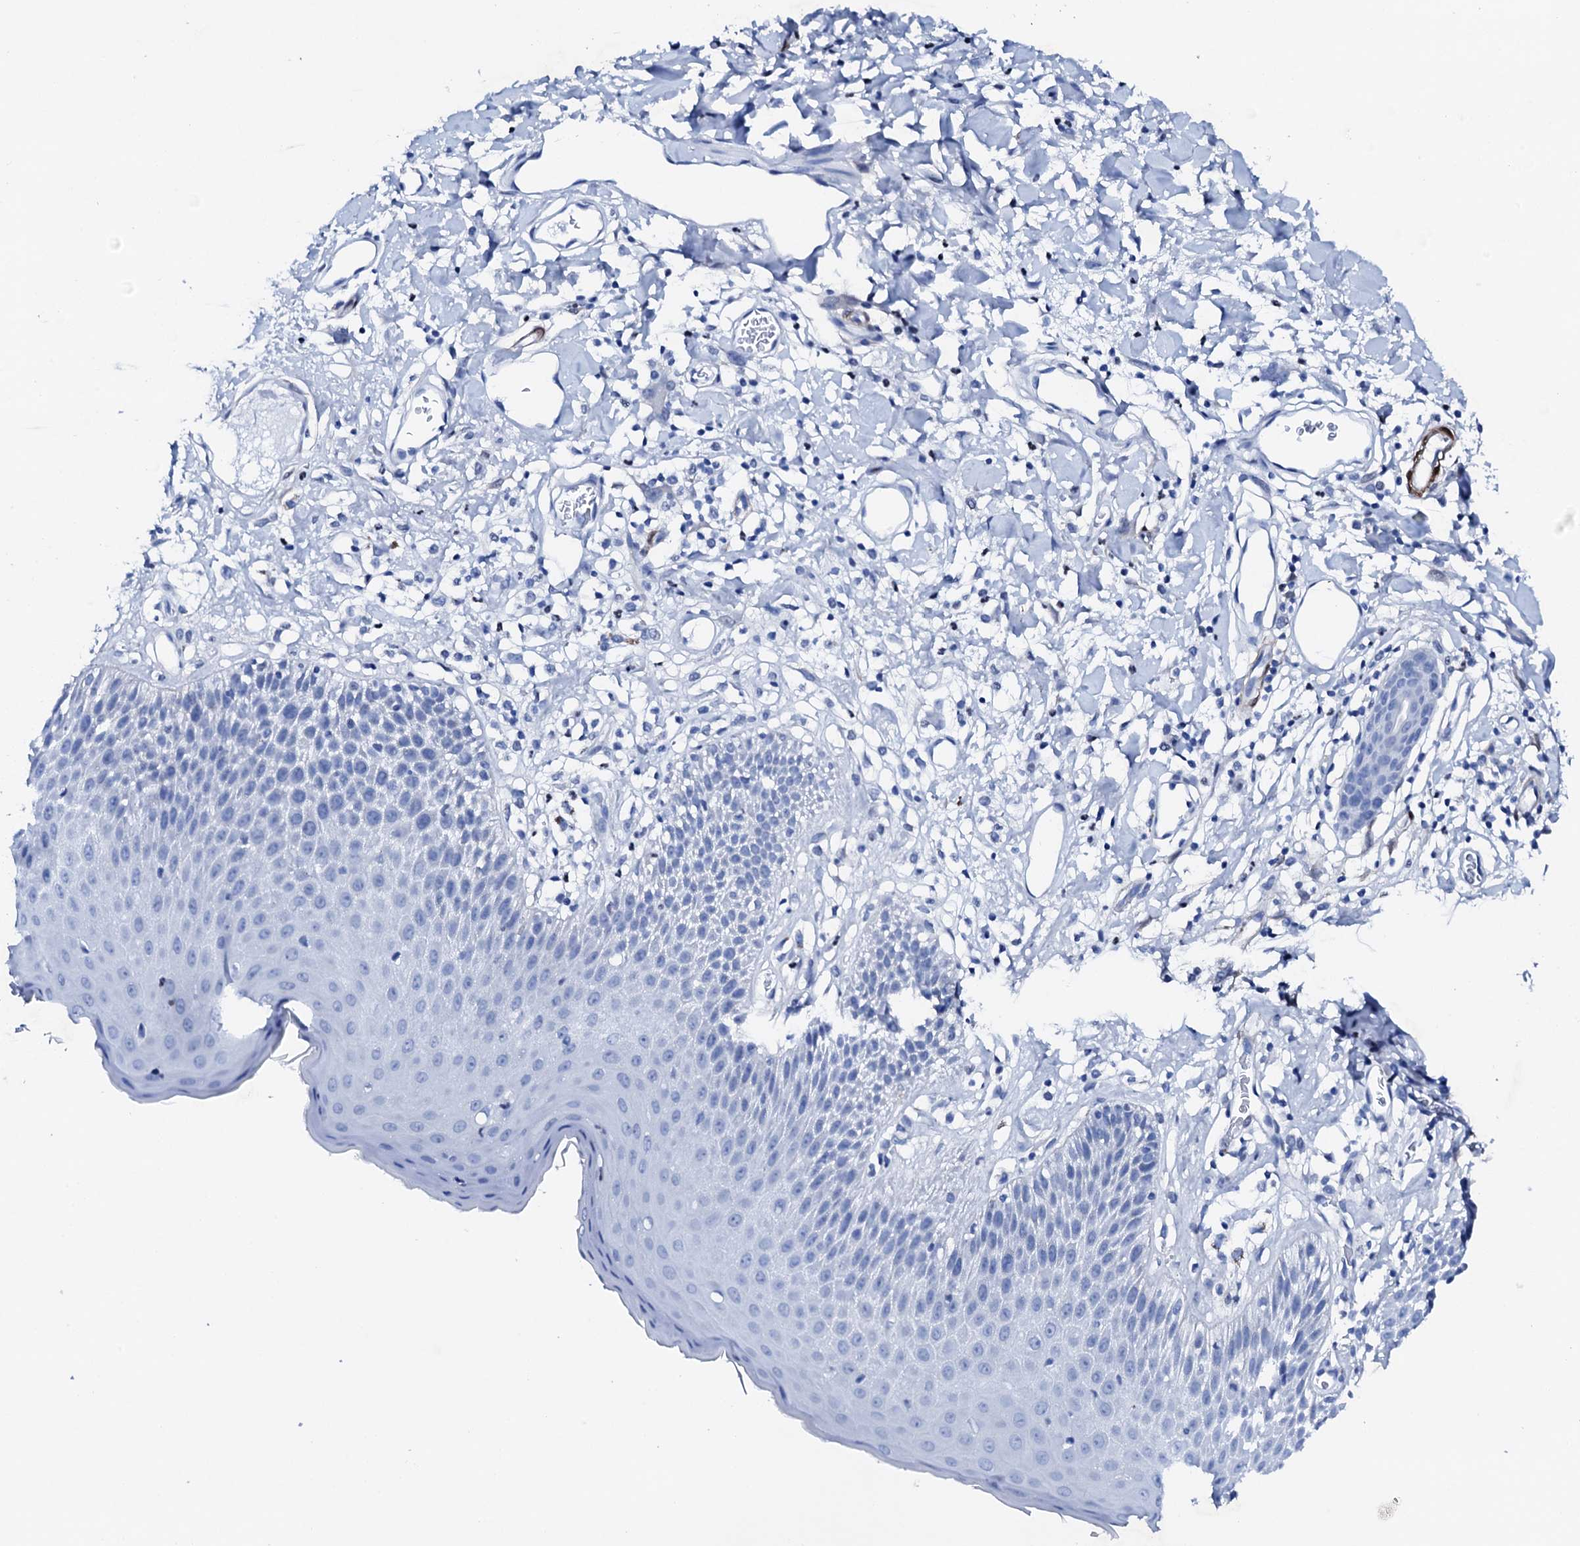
{"staining": {"intensity": "negative", "quantity": "none", "location": "none"}, "tissue": "skin", "cell_type": "Epidermal cells", "image_type": "normal", "snomed": [{"axis": "morphology", "description": "Normal tissue, NOS"}, {"axis": "topography", "description": "Vulva"}], "caption": "This histopathology image is of unremarkable skin stained with immunohistochemistry to label a protein in brown with the nuclei are counter-stained blue. There is no staining in epidermal cells. (DAB (3,3'-diaminobenzidine) IHC visualized using brightfield microscopy, high magnification).", "gene": "NRIP2", "patient": {"sex": "female", "age": 68}}